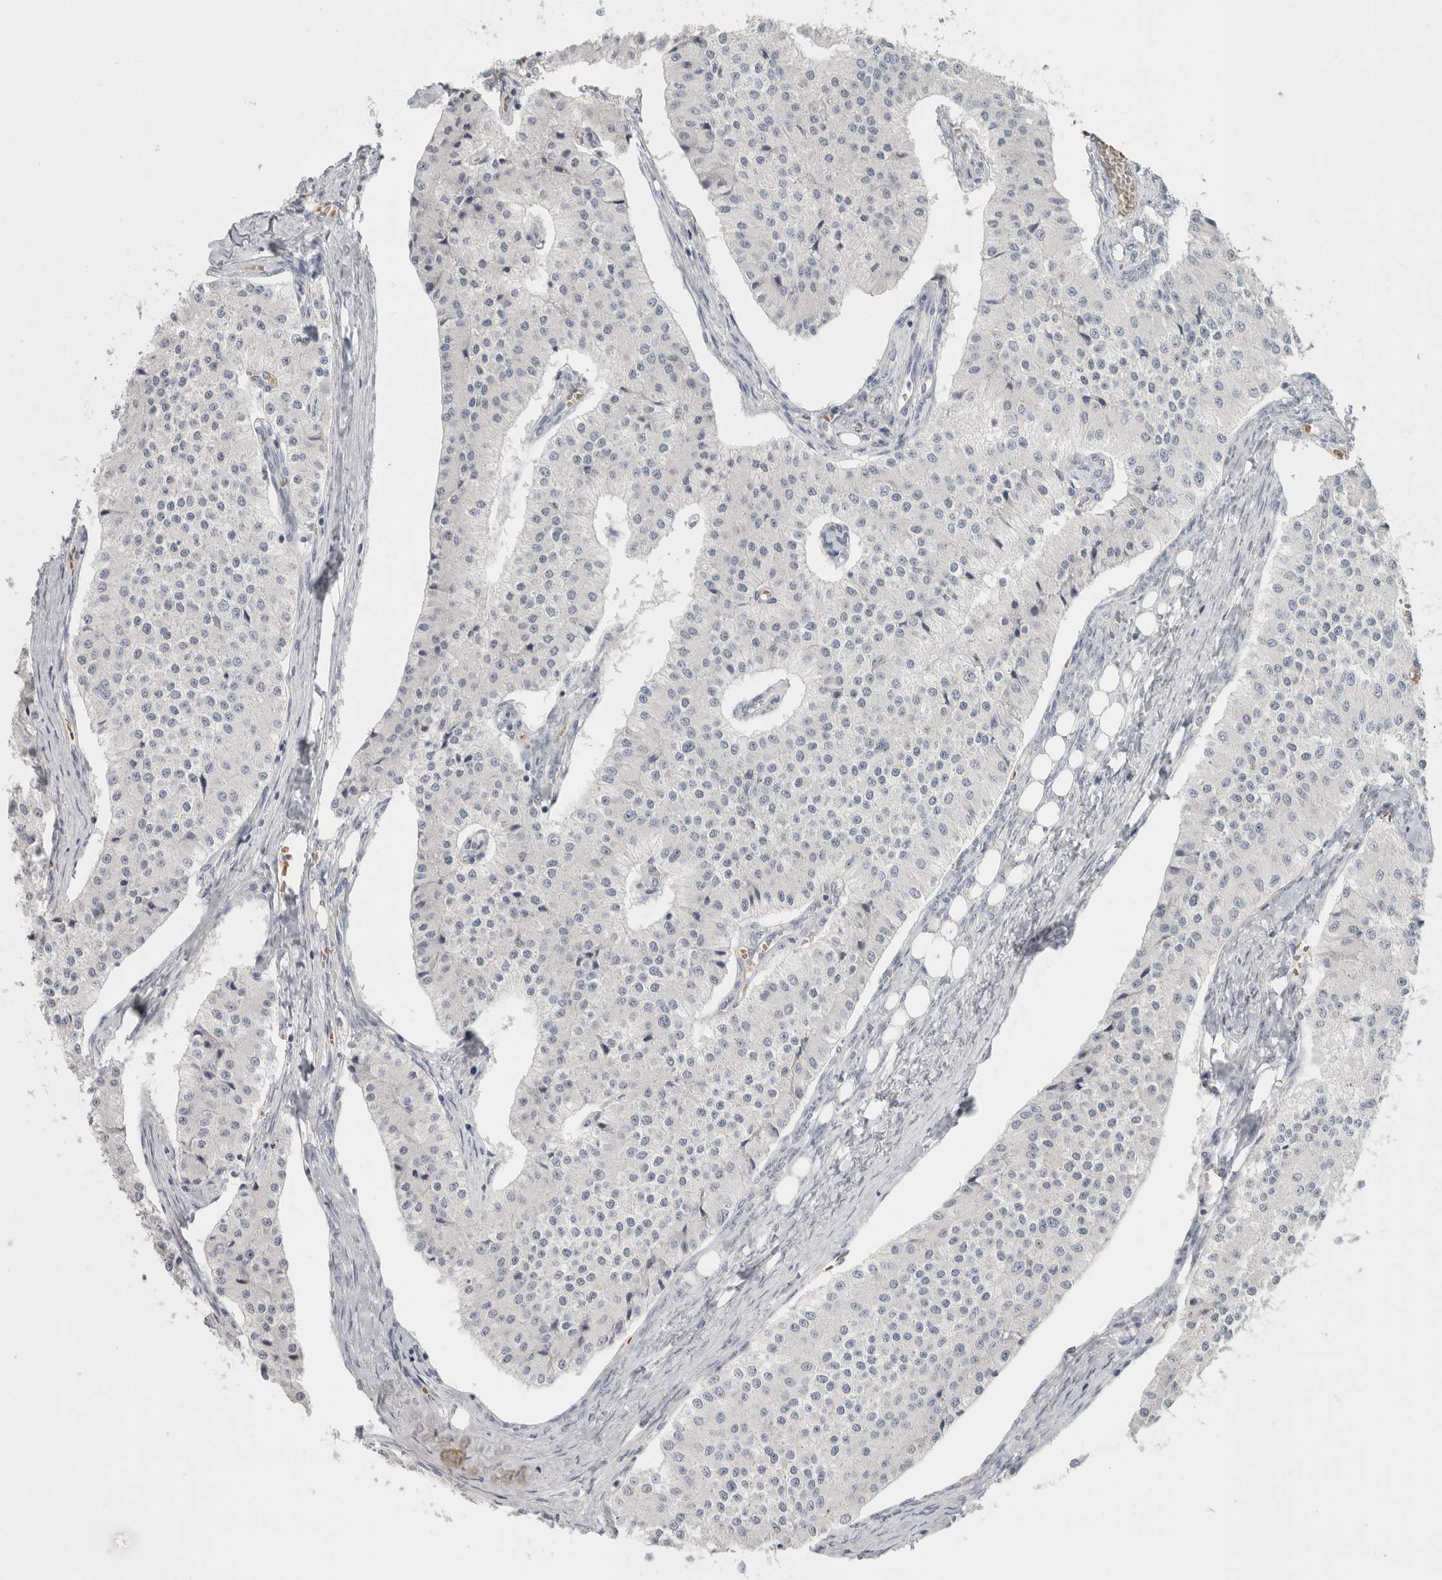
{"staining": {"intensity": "negative", "quantity": "none", "location": "none"}, "tissue": "carcinoid", "cell_type": "Tumor cells", "image_type": "cancer", "snomed": [{"axis": "morphology", "description": "Carcinoid, malignant, NOS"}, {"axis": "topography", "description": "Colon"}], "caption": "An immunohistochemistry (IHC) histopathology image of carcinoid (malignant) is shown. There is no staining in tumor cells of carcinoid (malignant).", "gene": "FMR1NB", "patient": {"sex": "female", "age": 52}}